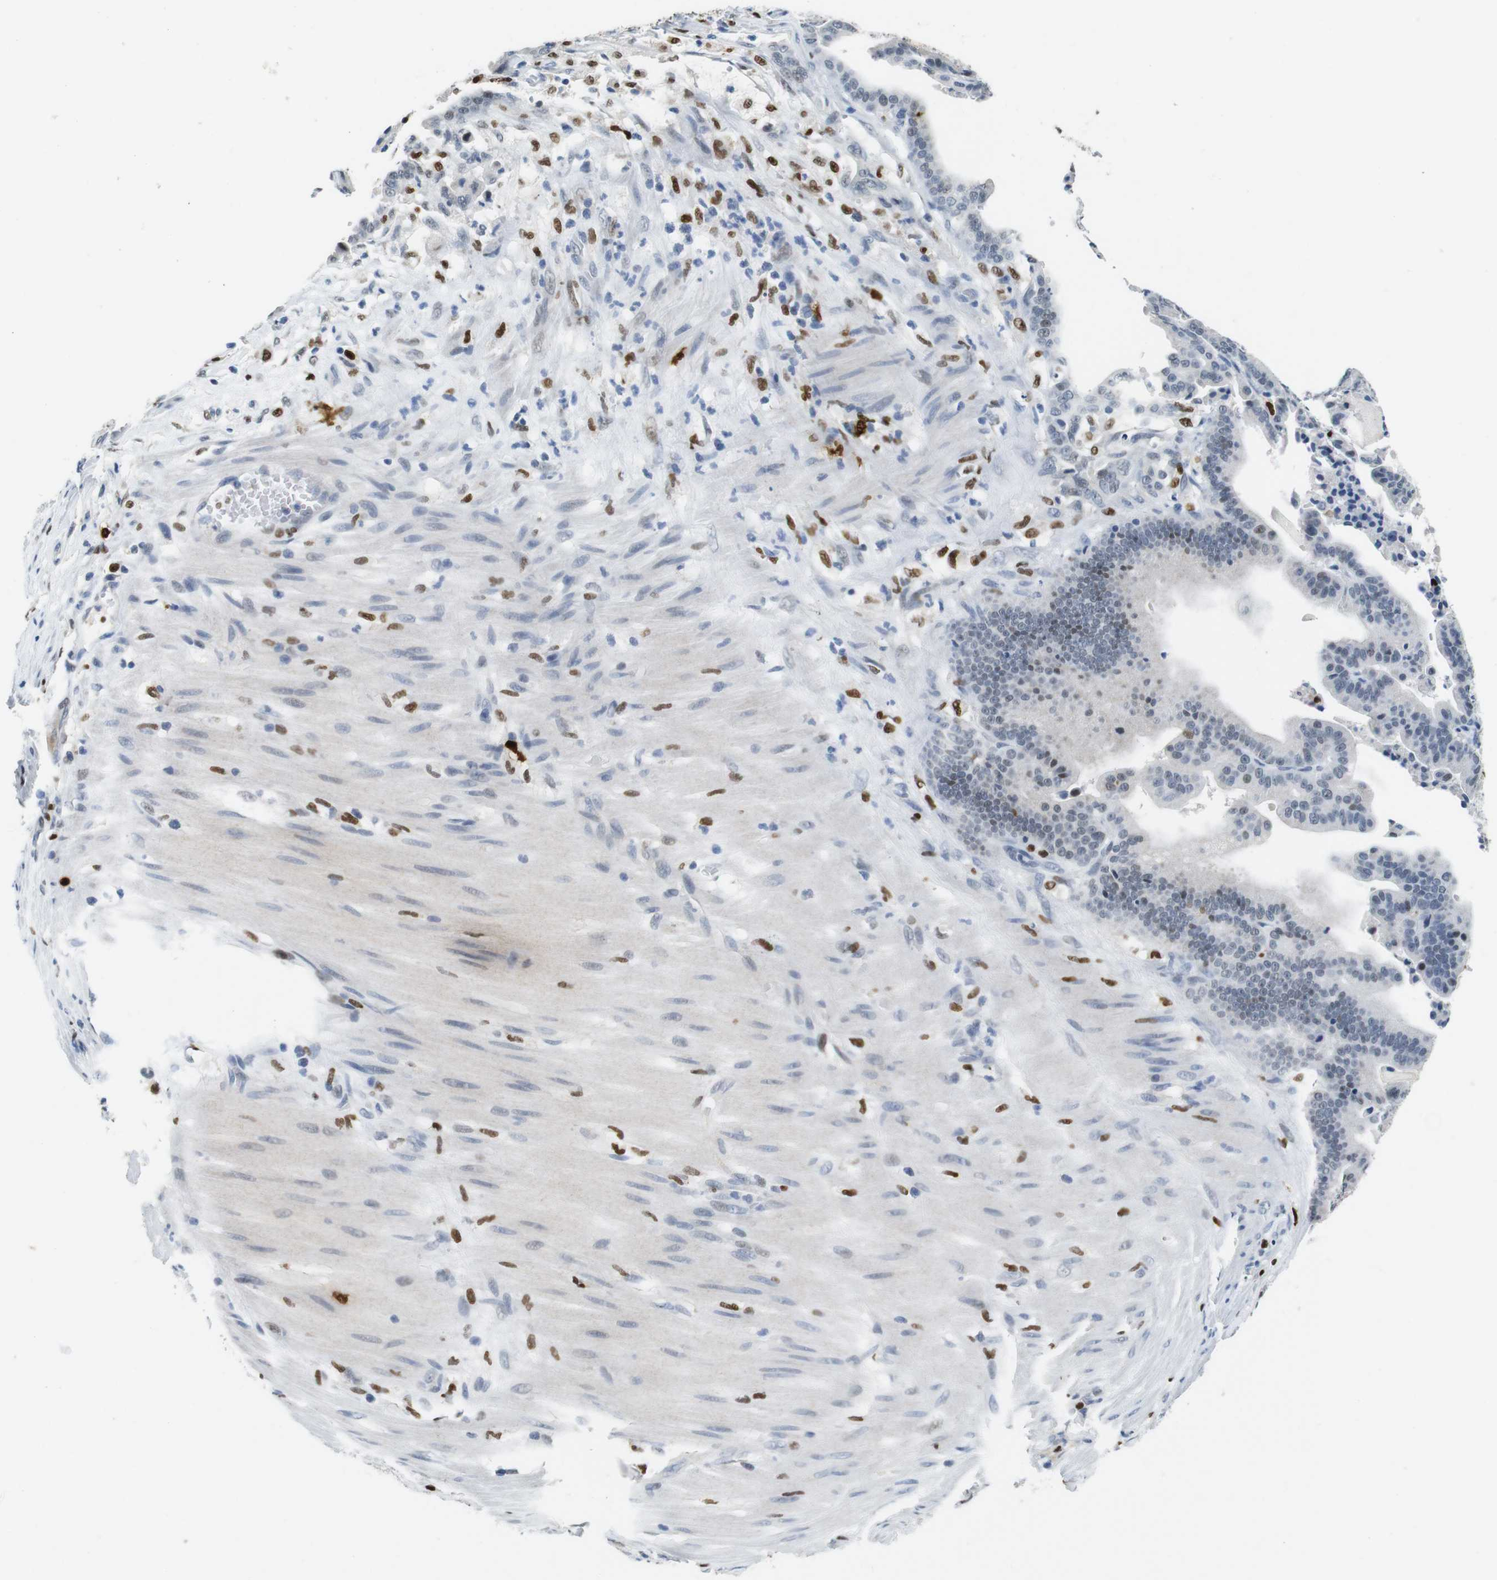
{"staining": {"intensity": "negative", "quantity": "none", "location": "none"}, "tissue": "pancreatic cancer", "cell_type": "Tumor cells", "image_type": "cancer", "snomed": [{"axis": "morphology", "description": "Adenocarcinoma, NOS"}, {"axis": "topography", "description": "Pancreas"}], "caption": "Tumor cells are negative for brown protein staining in pancreatic cancer.", "gene": "IRF8", "patient": {"sex": "male", "age": 63}}